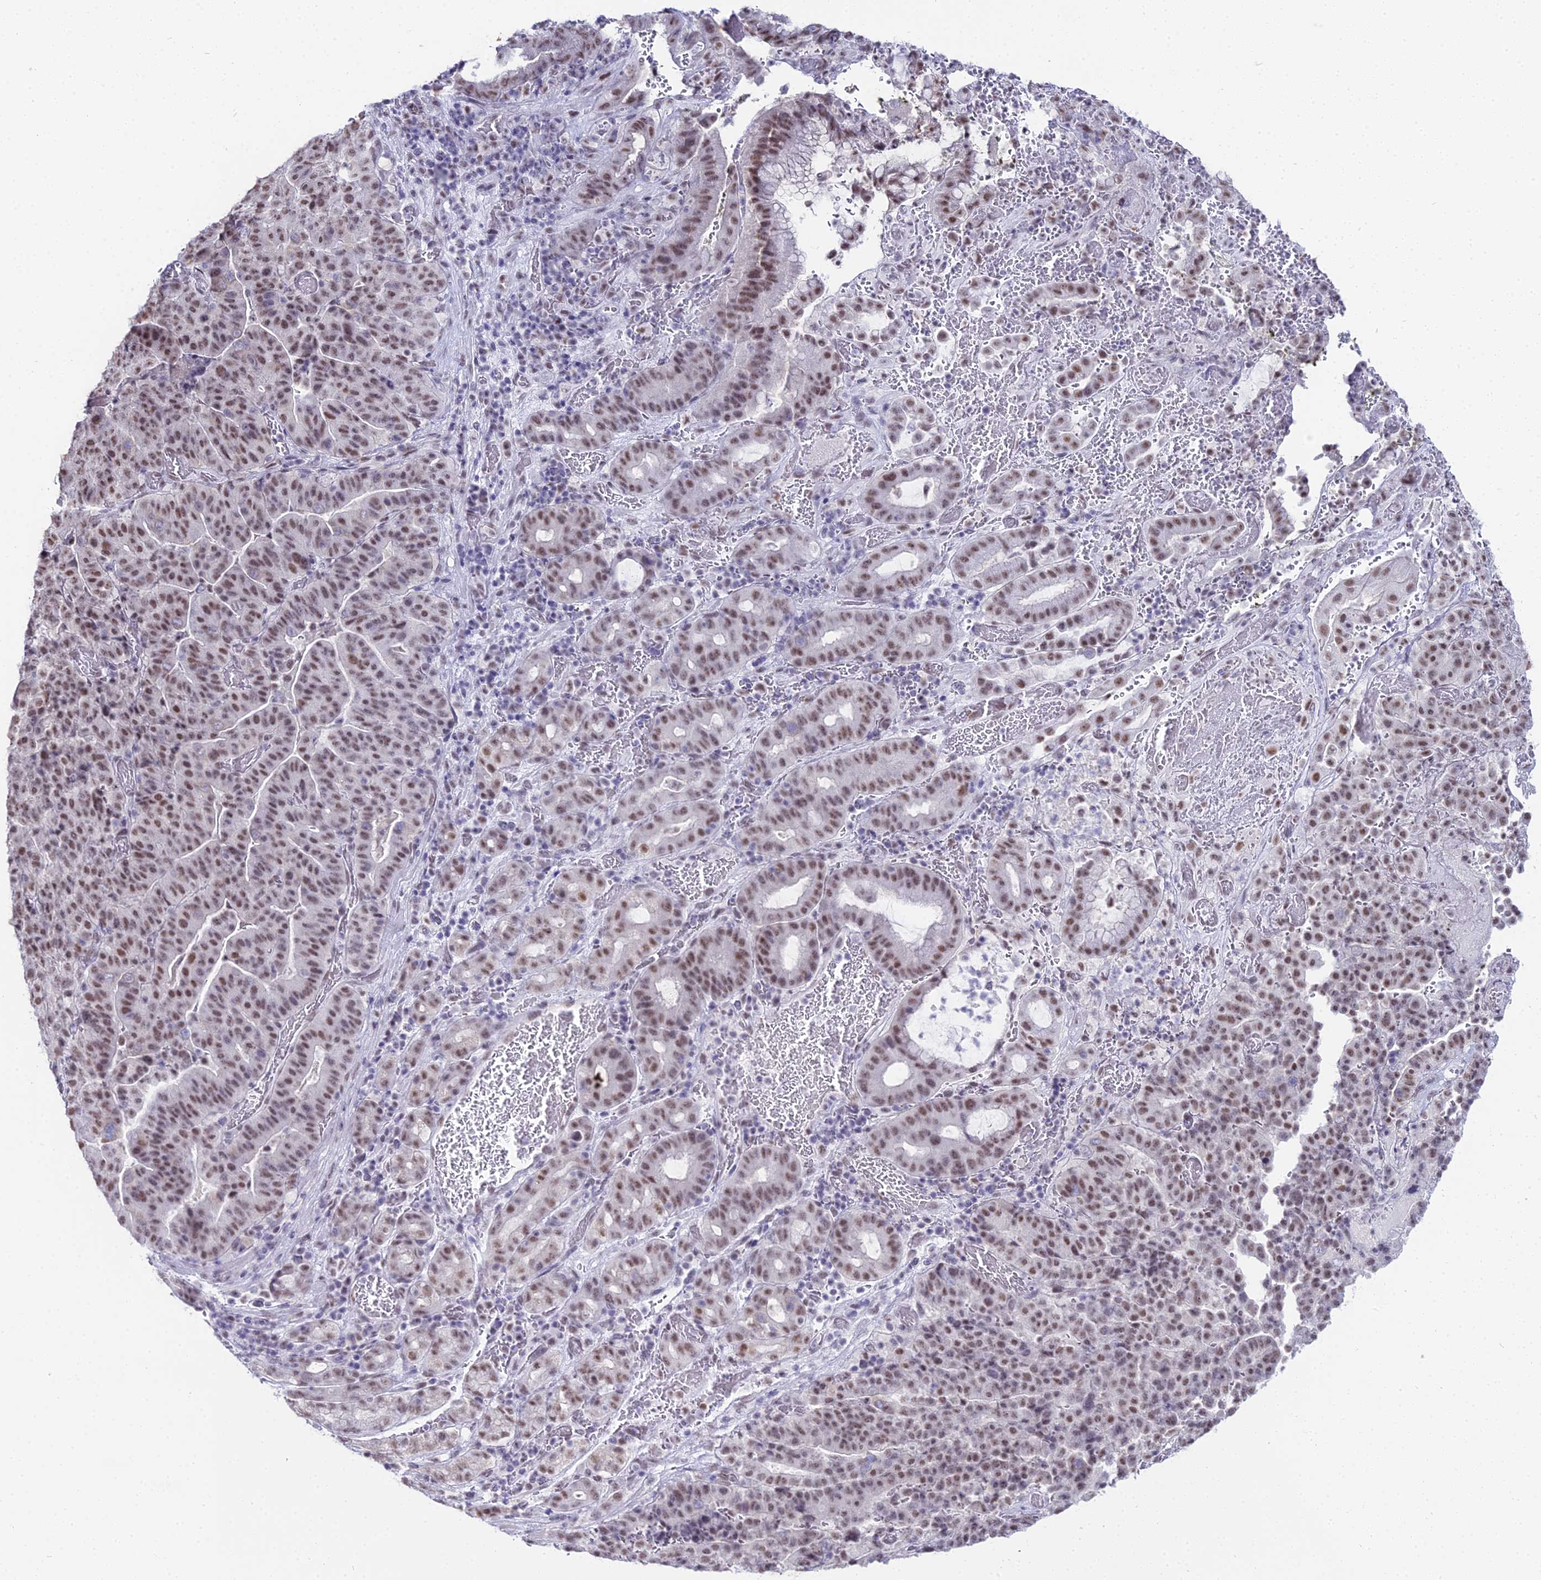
{"staining": {"intensity": "moderate", "quantity": ">75%", "location": "nuclear"}, "tissue": "stomach cancer", "cell_type": "Tumor cells", "image_type": "cancer", "snomed": [{"axis": "morphology", "description": "Adenocarcinoma, NOS"}, {"axis": "topography", "description": "Stomach"}], "caption": "Brown immunohistochemical staining in adenocarcinoma (stomach) demonstrates moderate nuclear expression in approximately >75% of tumor cells.", "gene": "RBM12", "patient": {"sex": "male", "age": 48}}